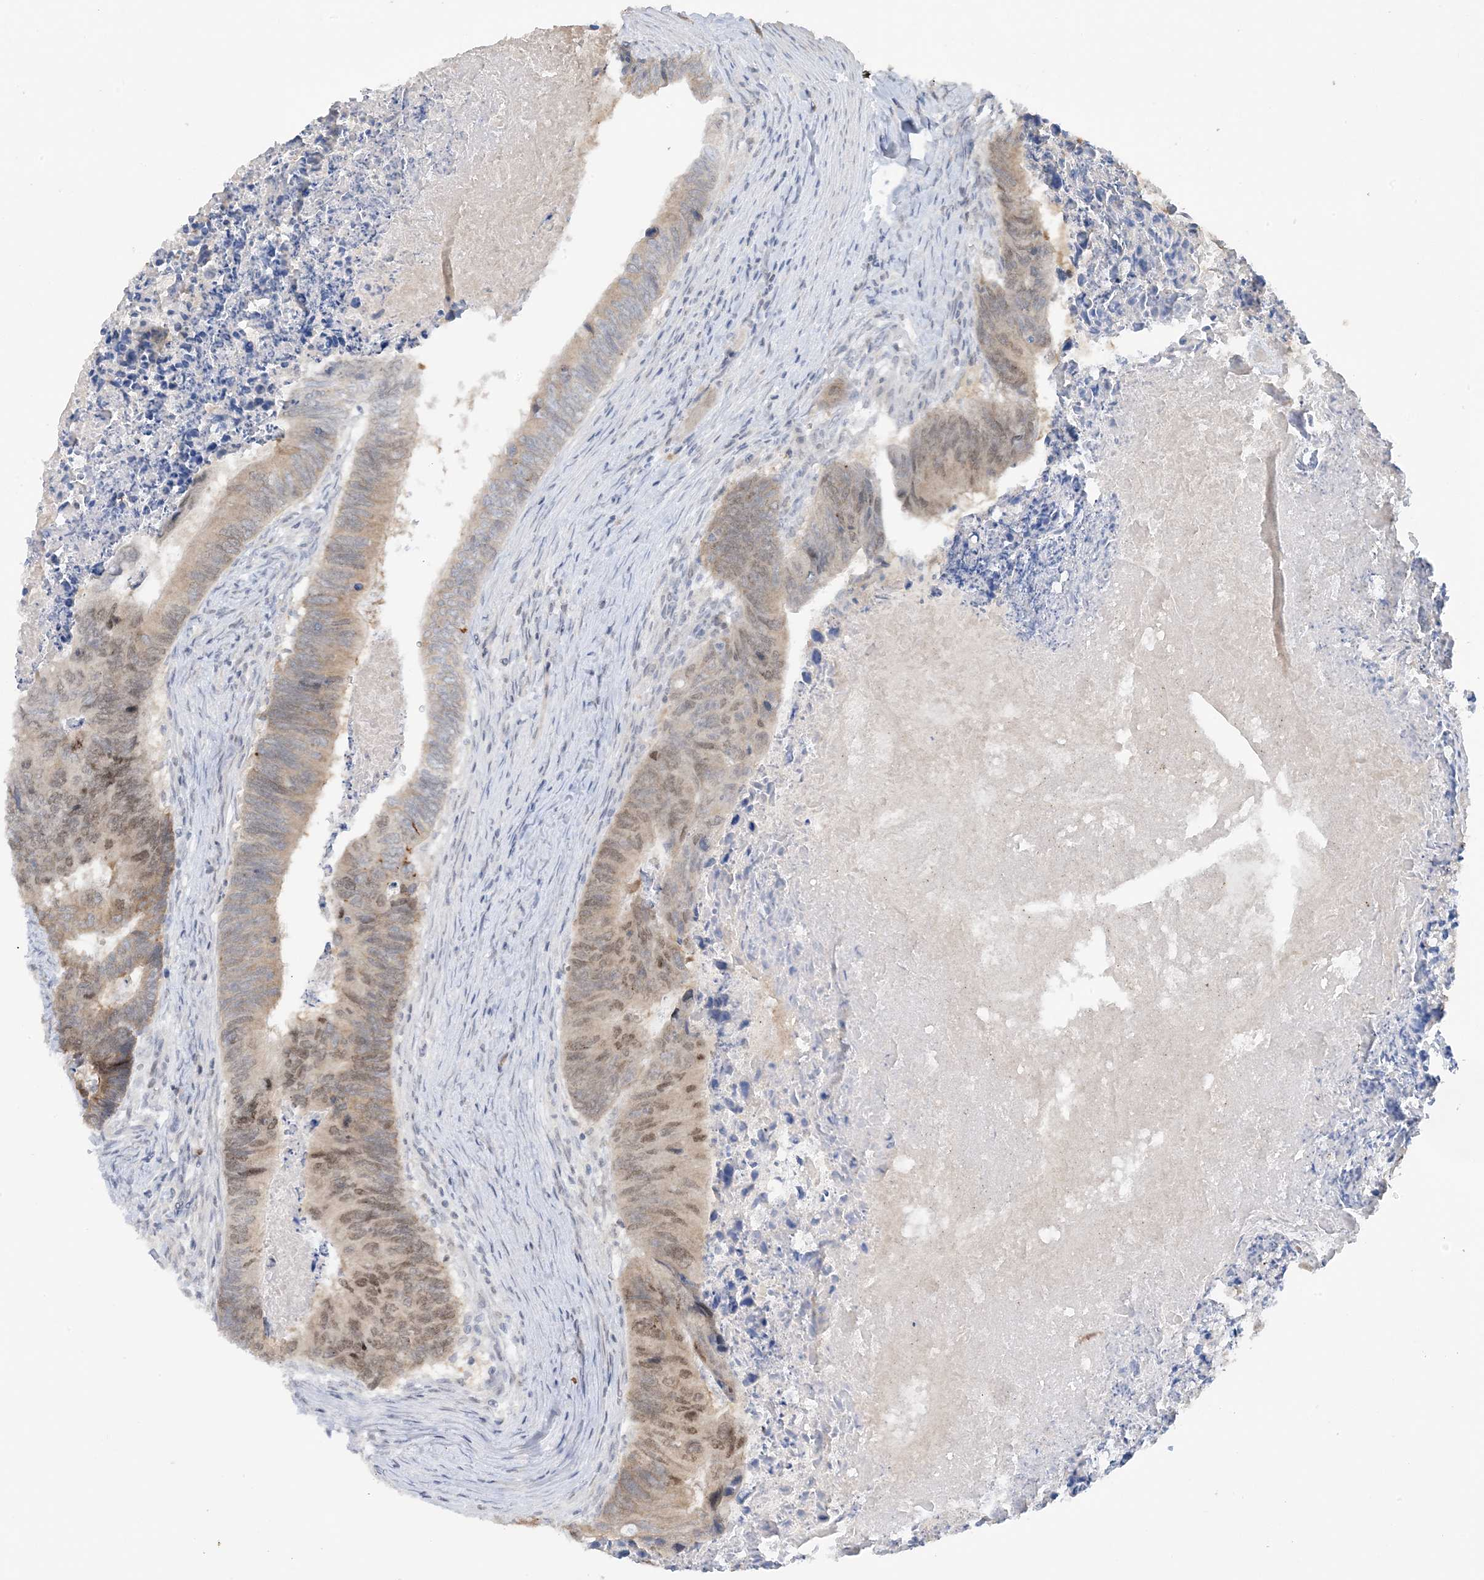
{"staining": {"intensity": "moderate", "quantity": "25%-75%", "location": "cytoplasmic/membranous,nuclear"}, "tissue": "colorectal cancer", "cell_type": "Tumor cells", "image_type": "cancer", "snomed": [{"axis": "morphology", "description": "Adenocarcinoma, NOS"}, {"axis": "topography", "description": "Colon"}], "caption": "An image of colorectal cancer stained for a protein reveals moderate cytoplasmic/membranous and nuclear brown staining in tumor cells.", "gene": "ACYP2", "patient": {"sex": "female", "age": 67}}